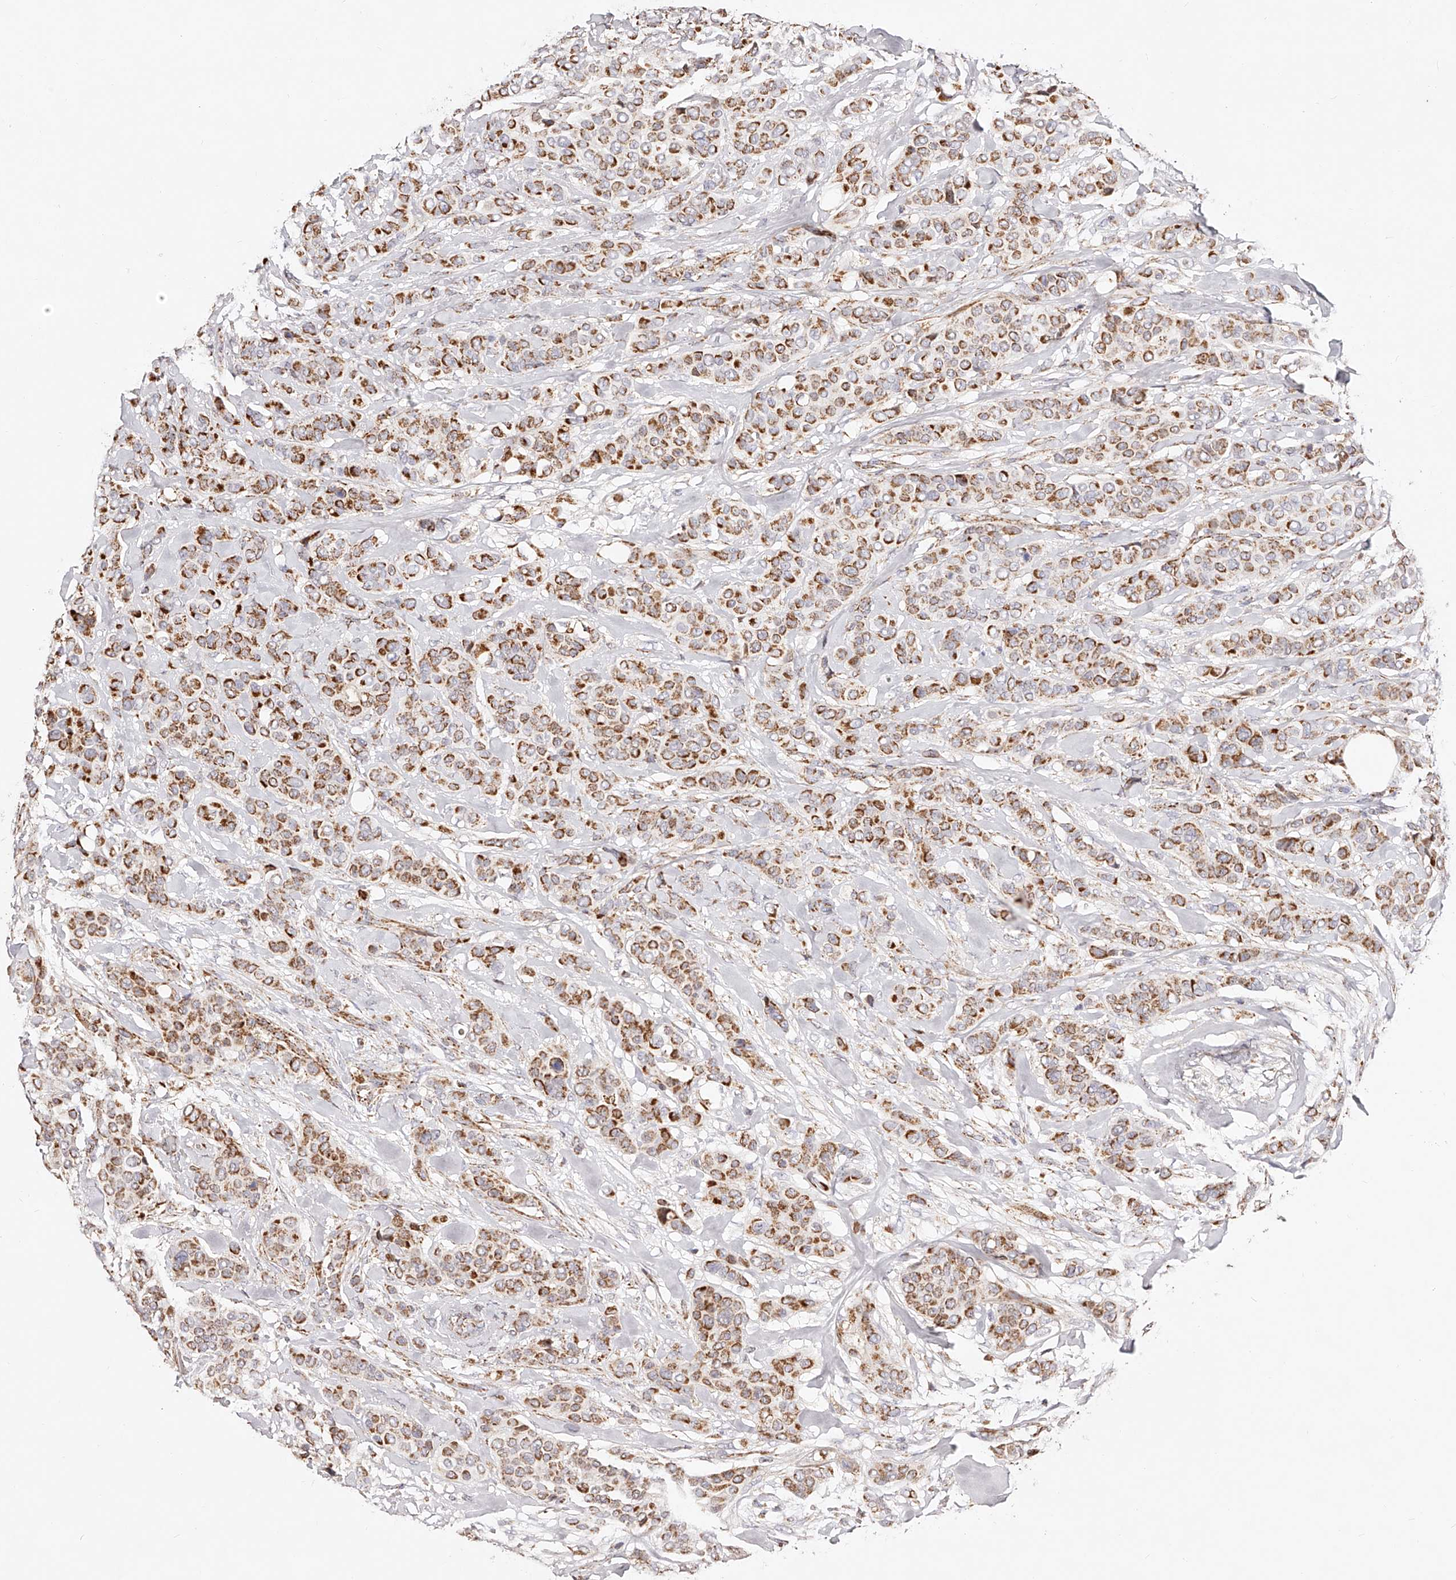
{"staining": {"intensity": "moderate", "quantity": ">75%", "location": "cytoplasmic/membranous"}, "tissue": "breast cancer", "cell_type": "Tumor cells", "image_type": "cancer", "snomed": [{"axis": "morphology", "description": "Lobular carcinoma"}, {"axis": "topography", "description": "Breast"}], "caption": "This is a micrograph of immunohistochemistry staining of lobular carcinoma (breast), which shows moderate staining in the cytoplasmic/membranous of tumor cells.", "gene": "NDUFV3", "patient": {"sex": "female", "age": 51}}